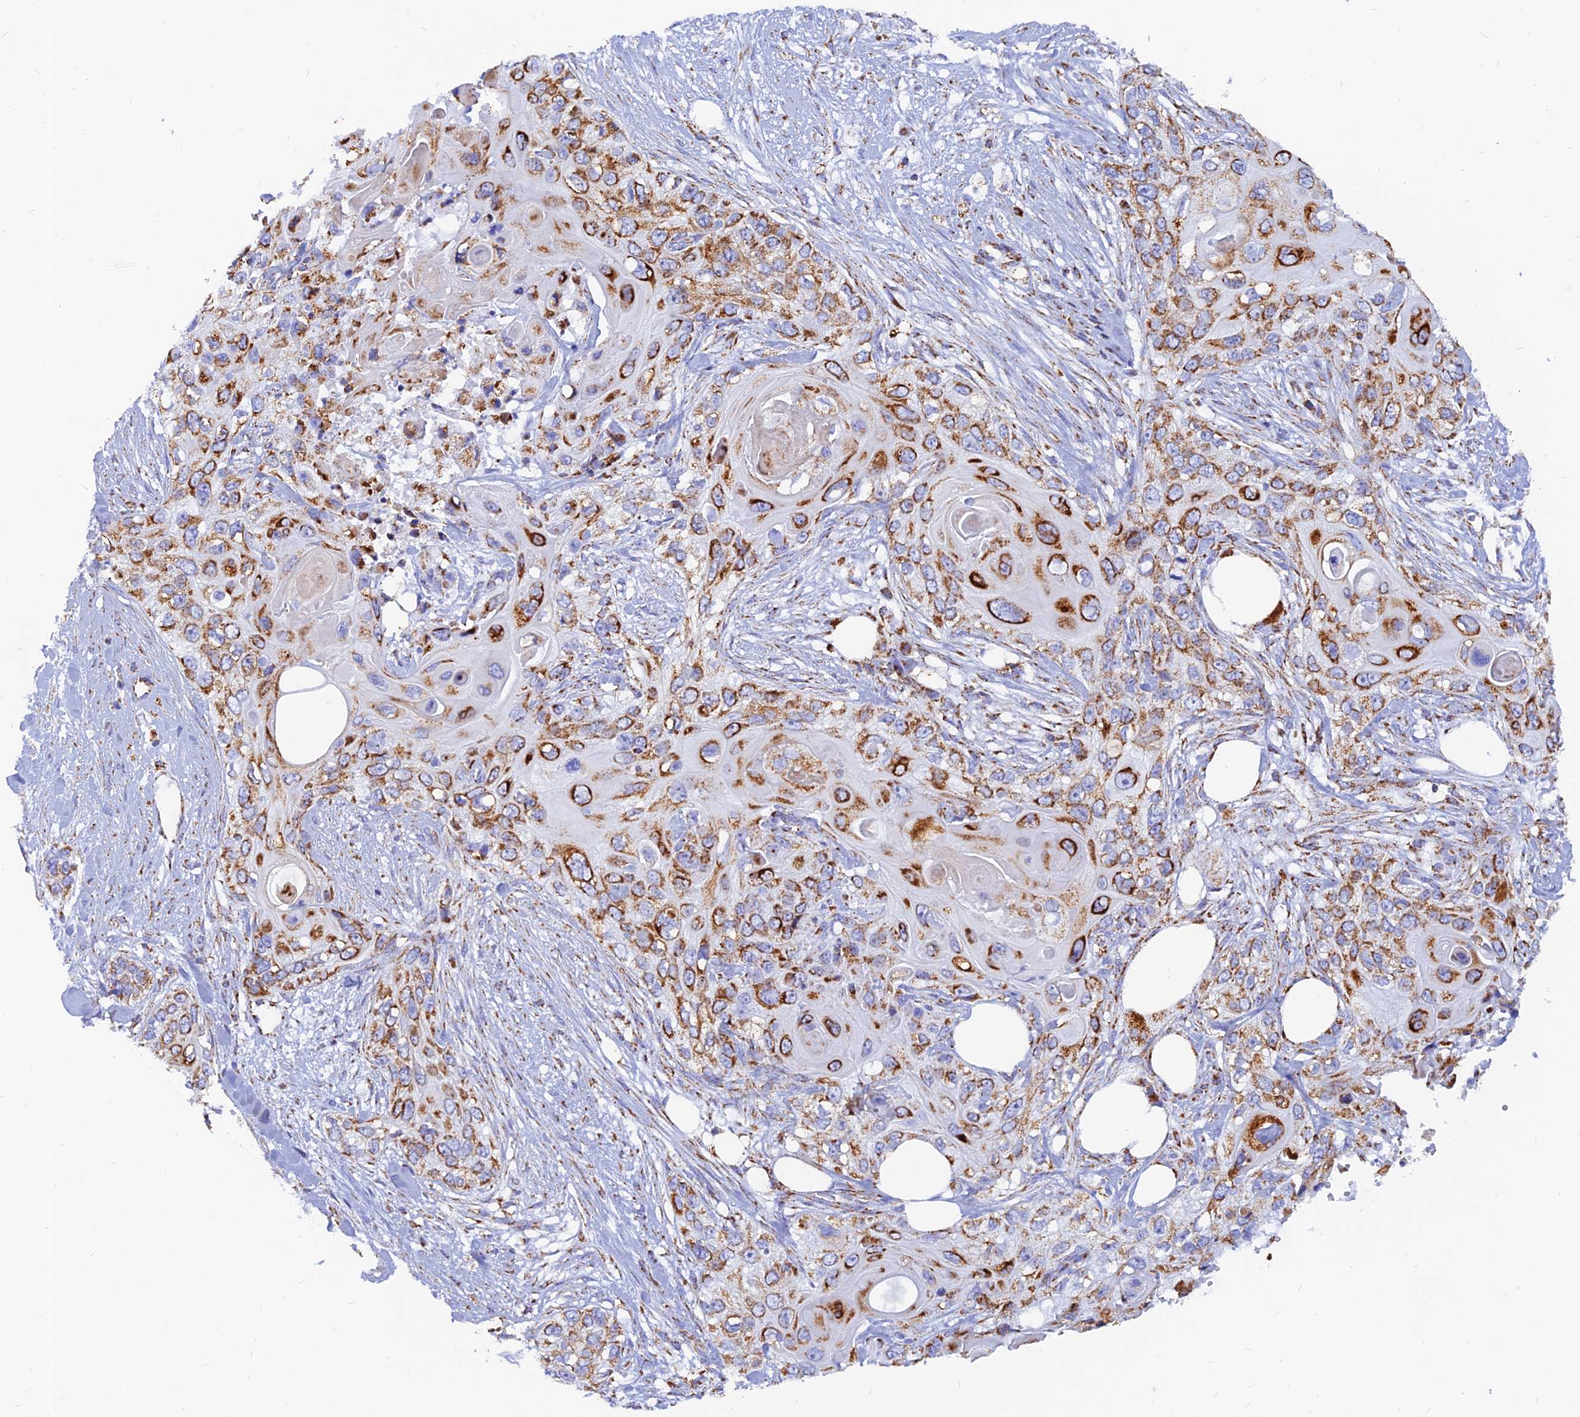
{"staining": {"intensity": "strong", "quantity": ">75%", "location": "cytoplasmic/membranous"}, "tissue": "skin cancer", "cell_type": "Tumor cells", "image_type": "cancer", "snomed": [{"axis": "morphology", "description": "Normal tissue, NOS"}, {"axis": "morphology", "description": "Squamous cell carcinoma, NOS"}, {"axis": "topography", "description": "Skin"}], "caption": "Immunohistochemical staining of skin squamous cell carcinoma displays high levels of strong cytoplasmic/membranous positivity in approximately >75% of tumor cells.", "gene": "NDUFB6", "patient": {"sex": "male", "age": 72}}